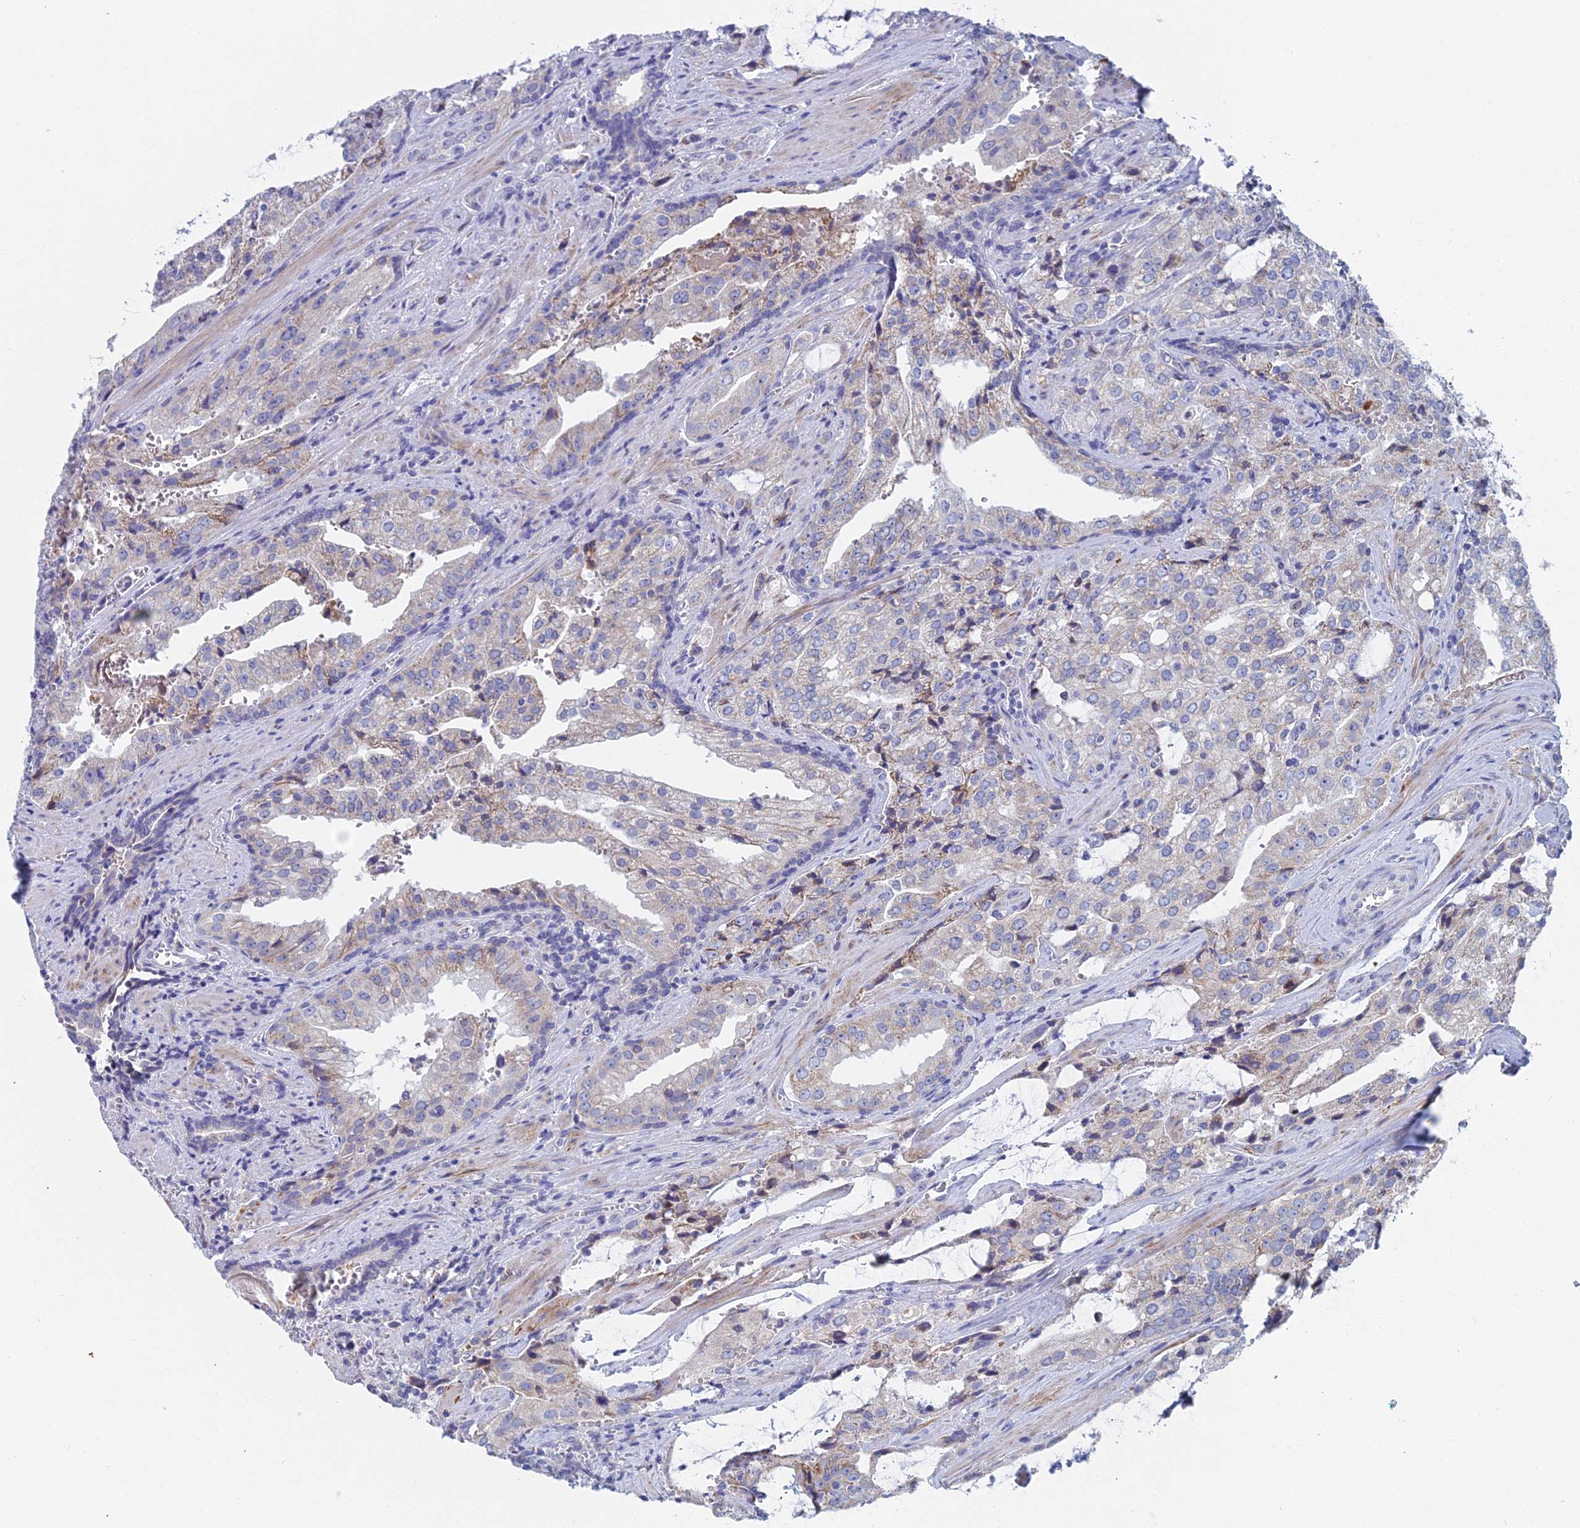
{"staining": {"intensity": "moderate", "quantity": "25%-75%", "location": "cytoplasmic/membranous"}, "tissue": "prostate cancer", "cell_type": "Tumor cells", "image_type": "cancer", "snomed": [{"axis": "morphology", "description": "Adenocarcinoma, High grade"}, {"axis": "topography", "description": "Prostate"}], "caption": "About 25%-75% of tumor cells in adenocarcinoma (high-grade) (prostate) show moderate cytoplasmic/membranous protein positivity as visualized by brown immunohistochemical staining.", "gene": "ACSM1", "patient": {"sex": "male", "age": 68}}